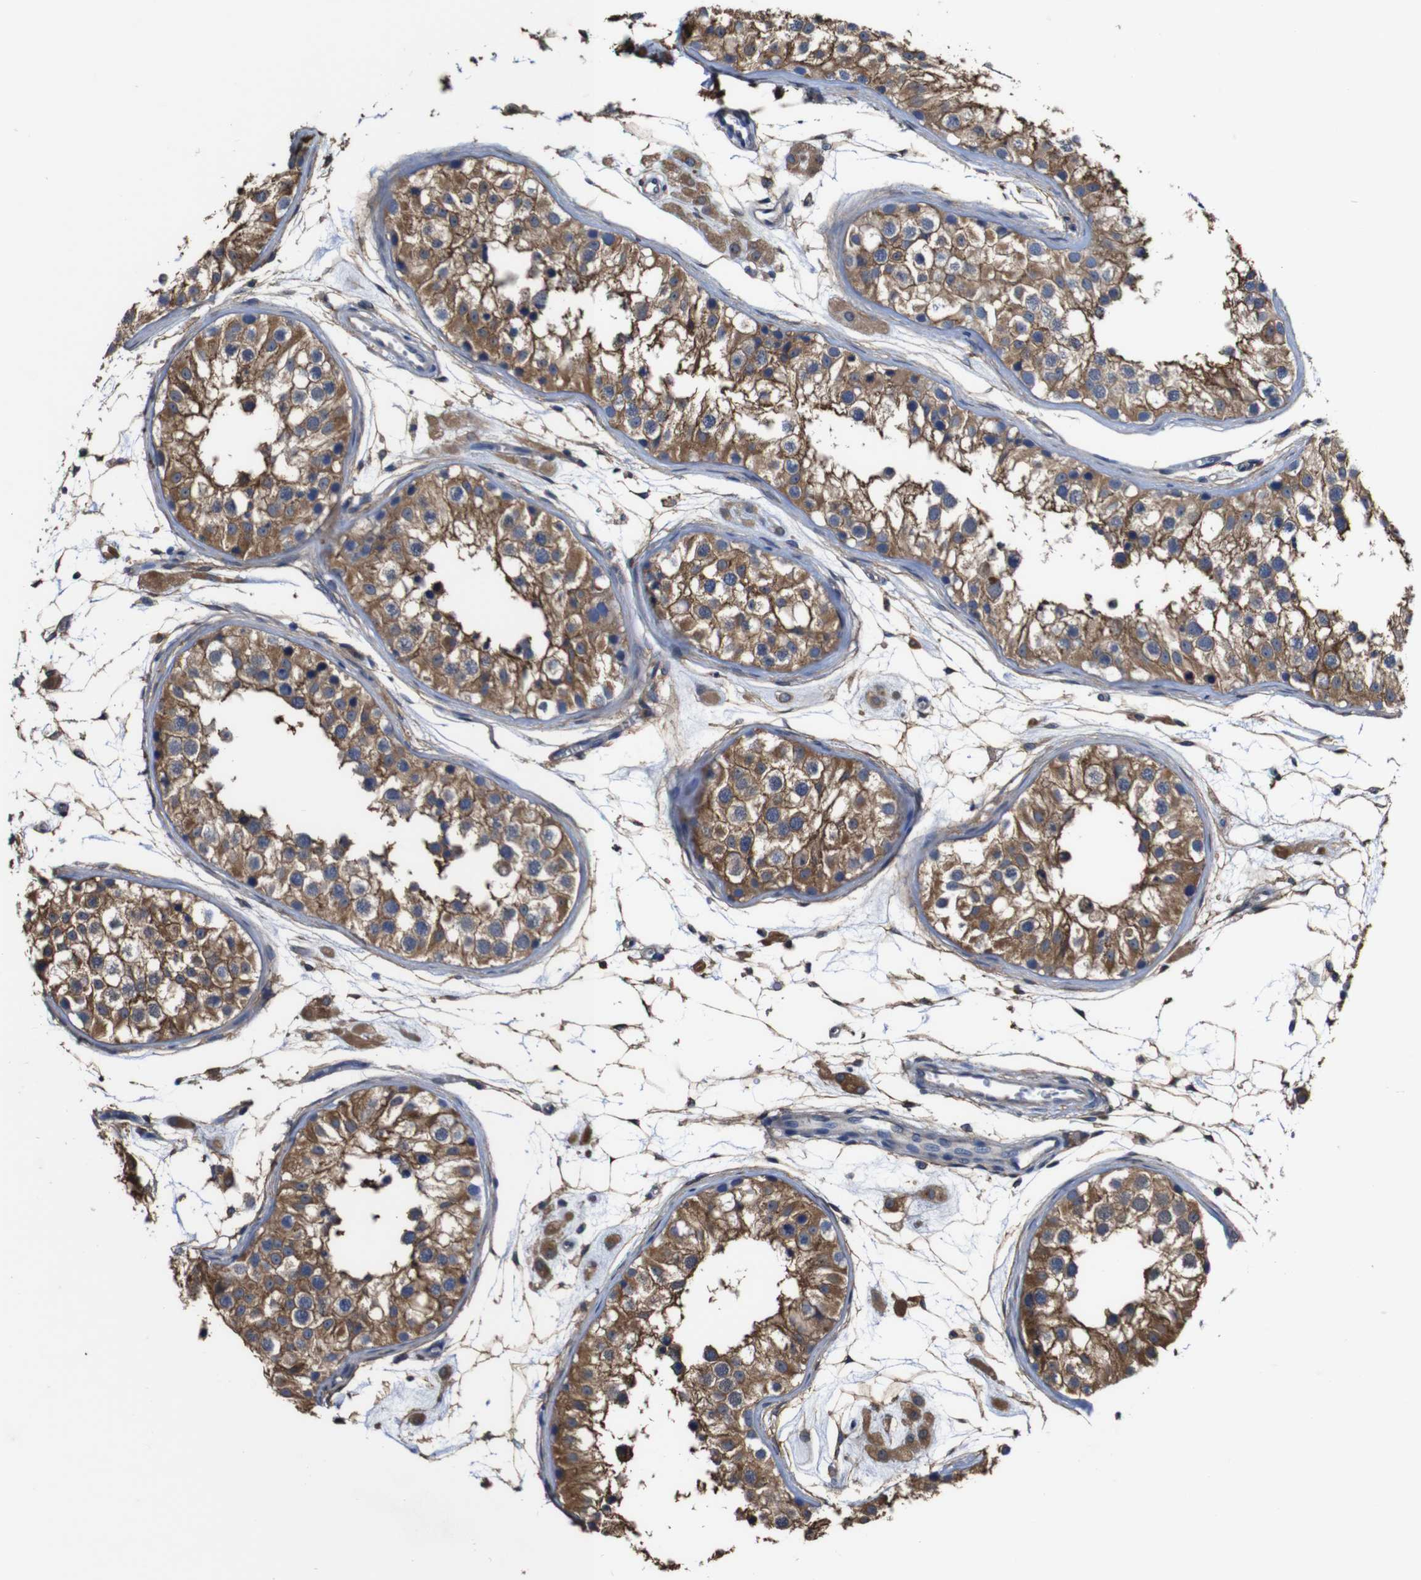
{"staining": {"intensity": "moderate", "quantity": ">75%", "location": "cytoplasmic/membranous"}, "tissue": "testis", "cell_type": "Cells in seminiferous ducts", "image_type": "normal", "snomed": [{"axis": "morphology", "description": "Normal tissue, NOS"}, {"axis": "morphology", "description": "Adenocarcinoma, metastatic, NOS"}, {"axis": "topography", "description": "Testis"}], "caption": "Cells in seminiferous ducts show moderate cytoplasmic/membranous staining in about >75% of cells in unremarkable testis.", "gene": "PI4KA", "patient": {"sex": "male", "age": 26}}